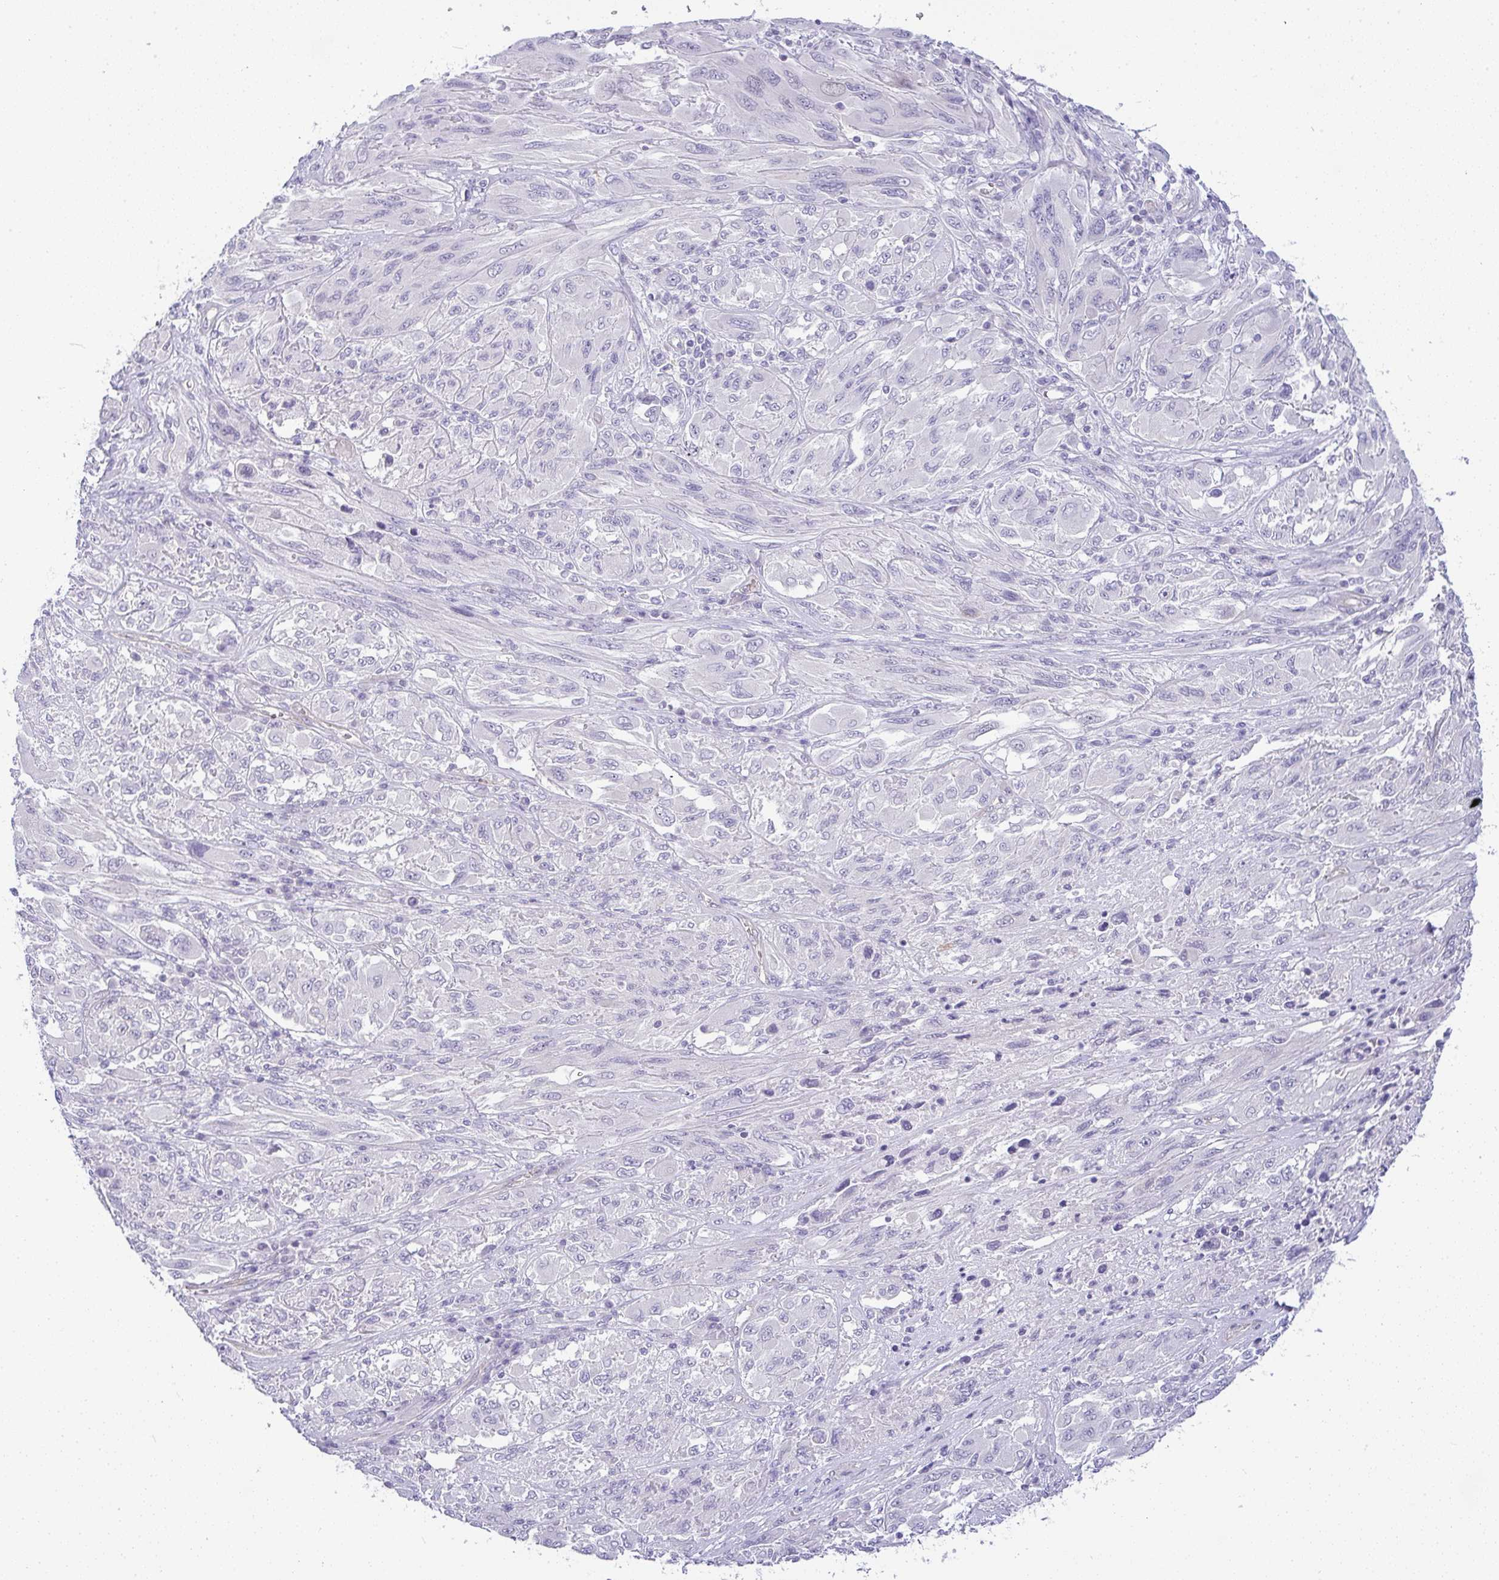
{"staining": {"intensity": "negative", "quantity": "none", "location": "none"}, "tissue": "melanoma", "cell_type": "Tumor cells", "image_type": "cancer", "snomed": [{"axis": "morphology", "description": "Malignant melanoma, NOS"}, {"axis": "topography", "description": "Skin"}], "caption": "Tumor cells are negative for brown protein staining in melanoma.", "gene": "LIPE", "patient": {"sex": "female", "age": 91}}